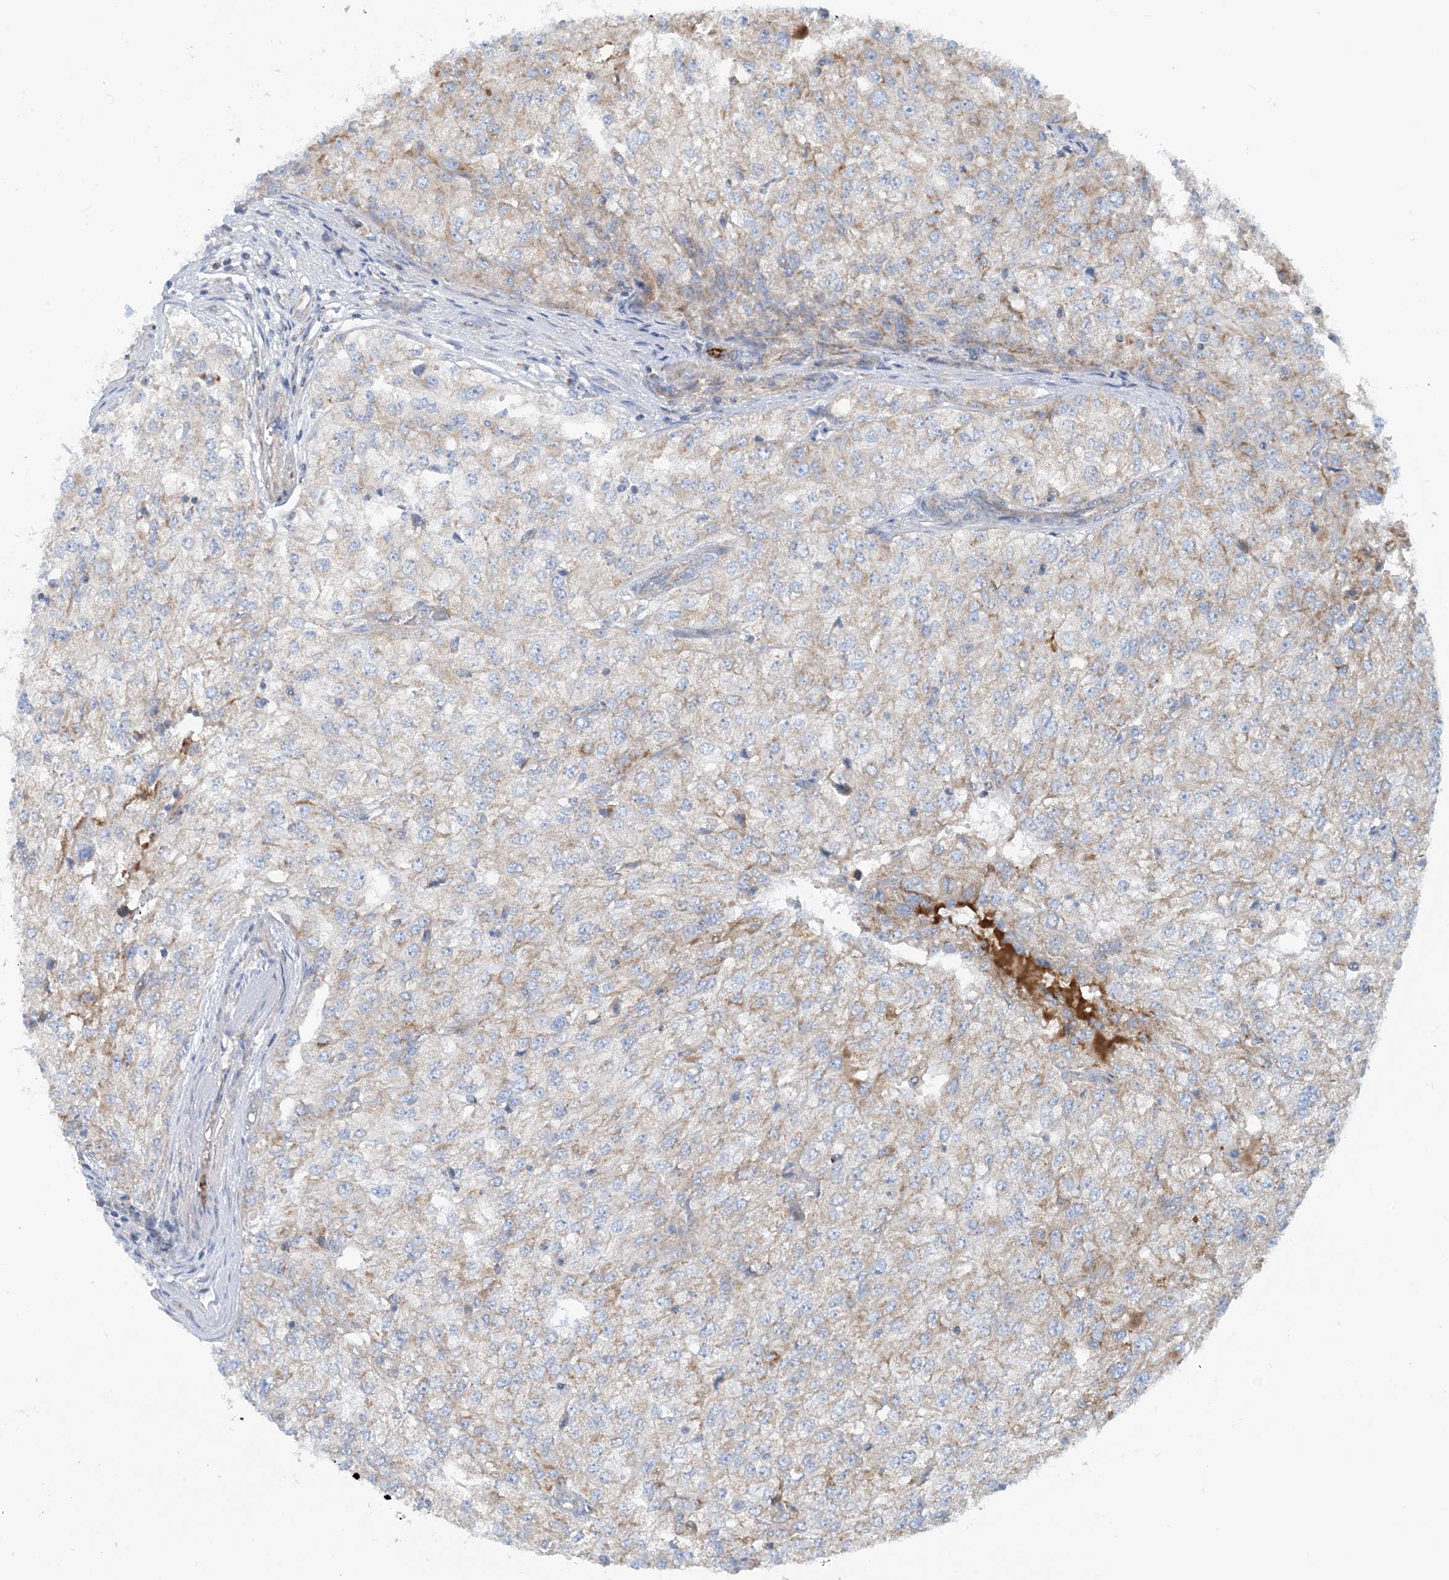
{"staining": {"intensity": "weak", "quantity": "25%-75%", "location": "cytoplasmic/membranous"}, "tissue": "renal cancer", "cell_type": "Tumor cells", "image_type": "cancer", "snomed": [{"axis": "morphology", "description": "Adenocarcinoma, NOS"}, {"axis": "topography", "description": "Kidney"}], "caption": "Approximately 25%-75% of tumor cells in human adenocarcinoma (renal) demonstrate weak cytoplasmic/membranous protein positivity as visualized by brown immunohistochemical staining.", "gene": "PHOSPHO2", "patient": {"sex": "female", "age": 54}}